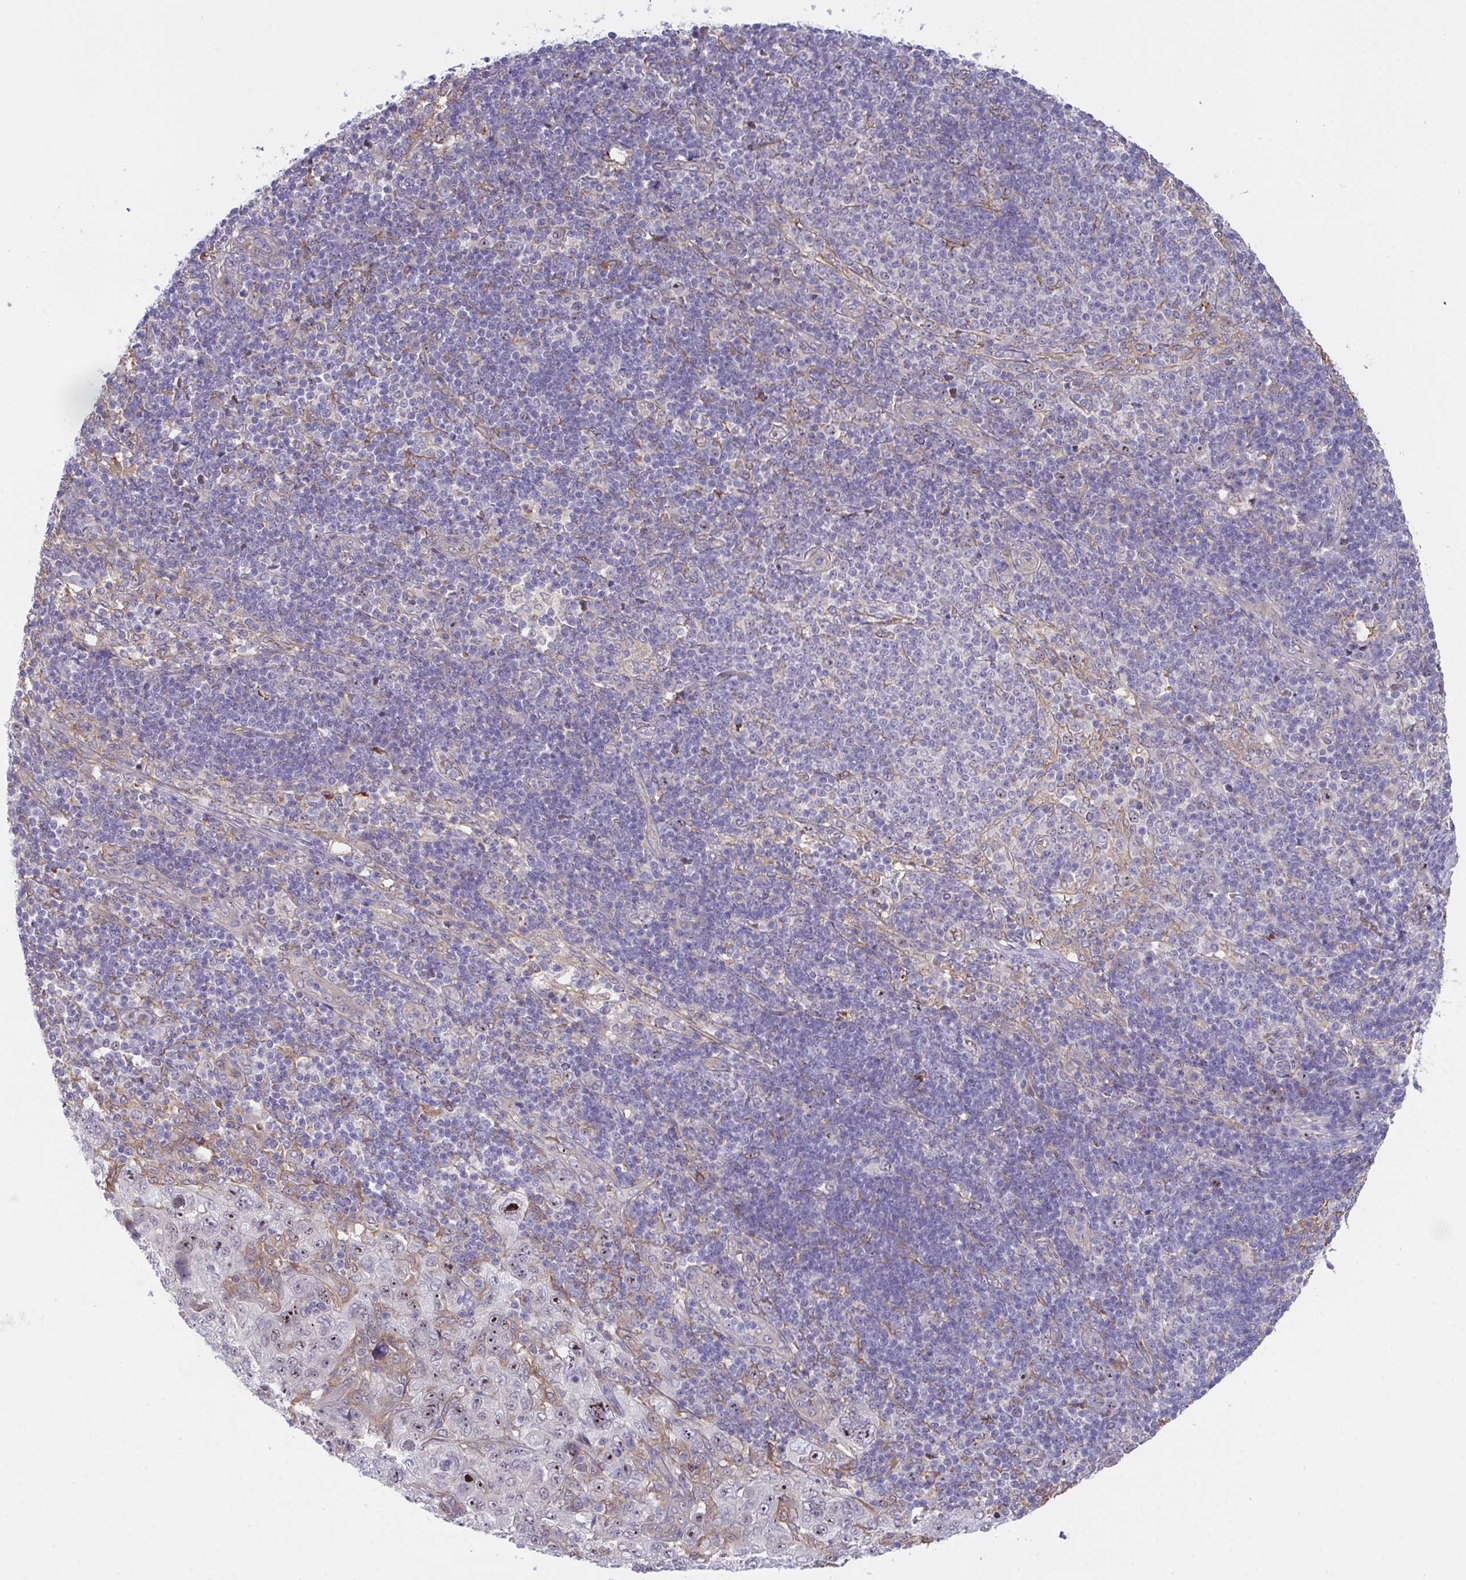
{"staining": {"intensity": "moderate", "quantity": ">75%", "location": "nuclear"}, "tissue": "pancreatic cancer", "cell_type": "Tumor cells", "image_type": "cancer", "snomed": [{"axis": "morphology", "description": "Adenocarcinoma, NOS"}, {"axis": "topography", "description": "Pancreas"}], "caption": "Tumor cells reveal medium levels of moderate nuclear expression in approximately >75% of cells in adenocarcinoma (pancreatic).", "gene": "CENPQ", "patient": {"sex": "male", "age": 68}}